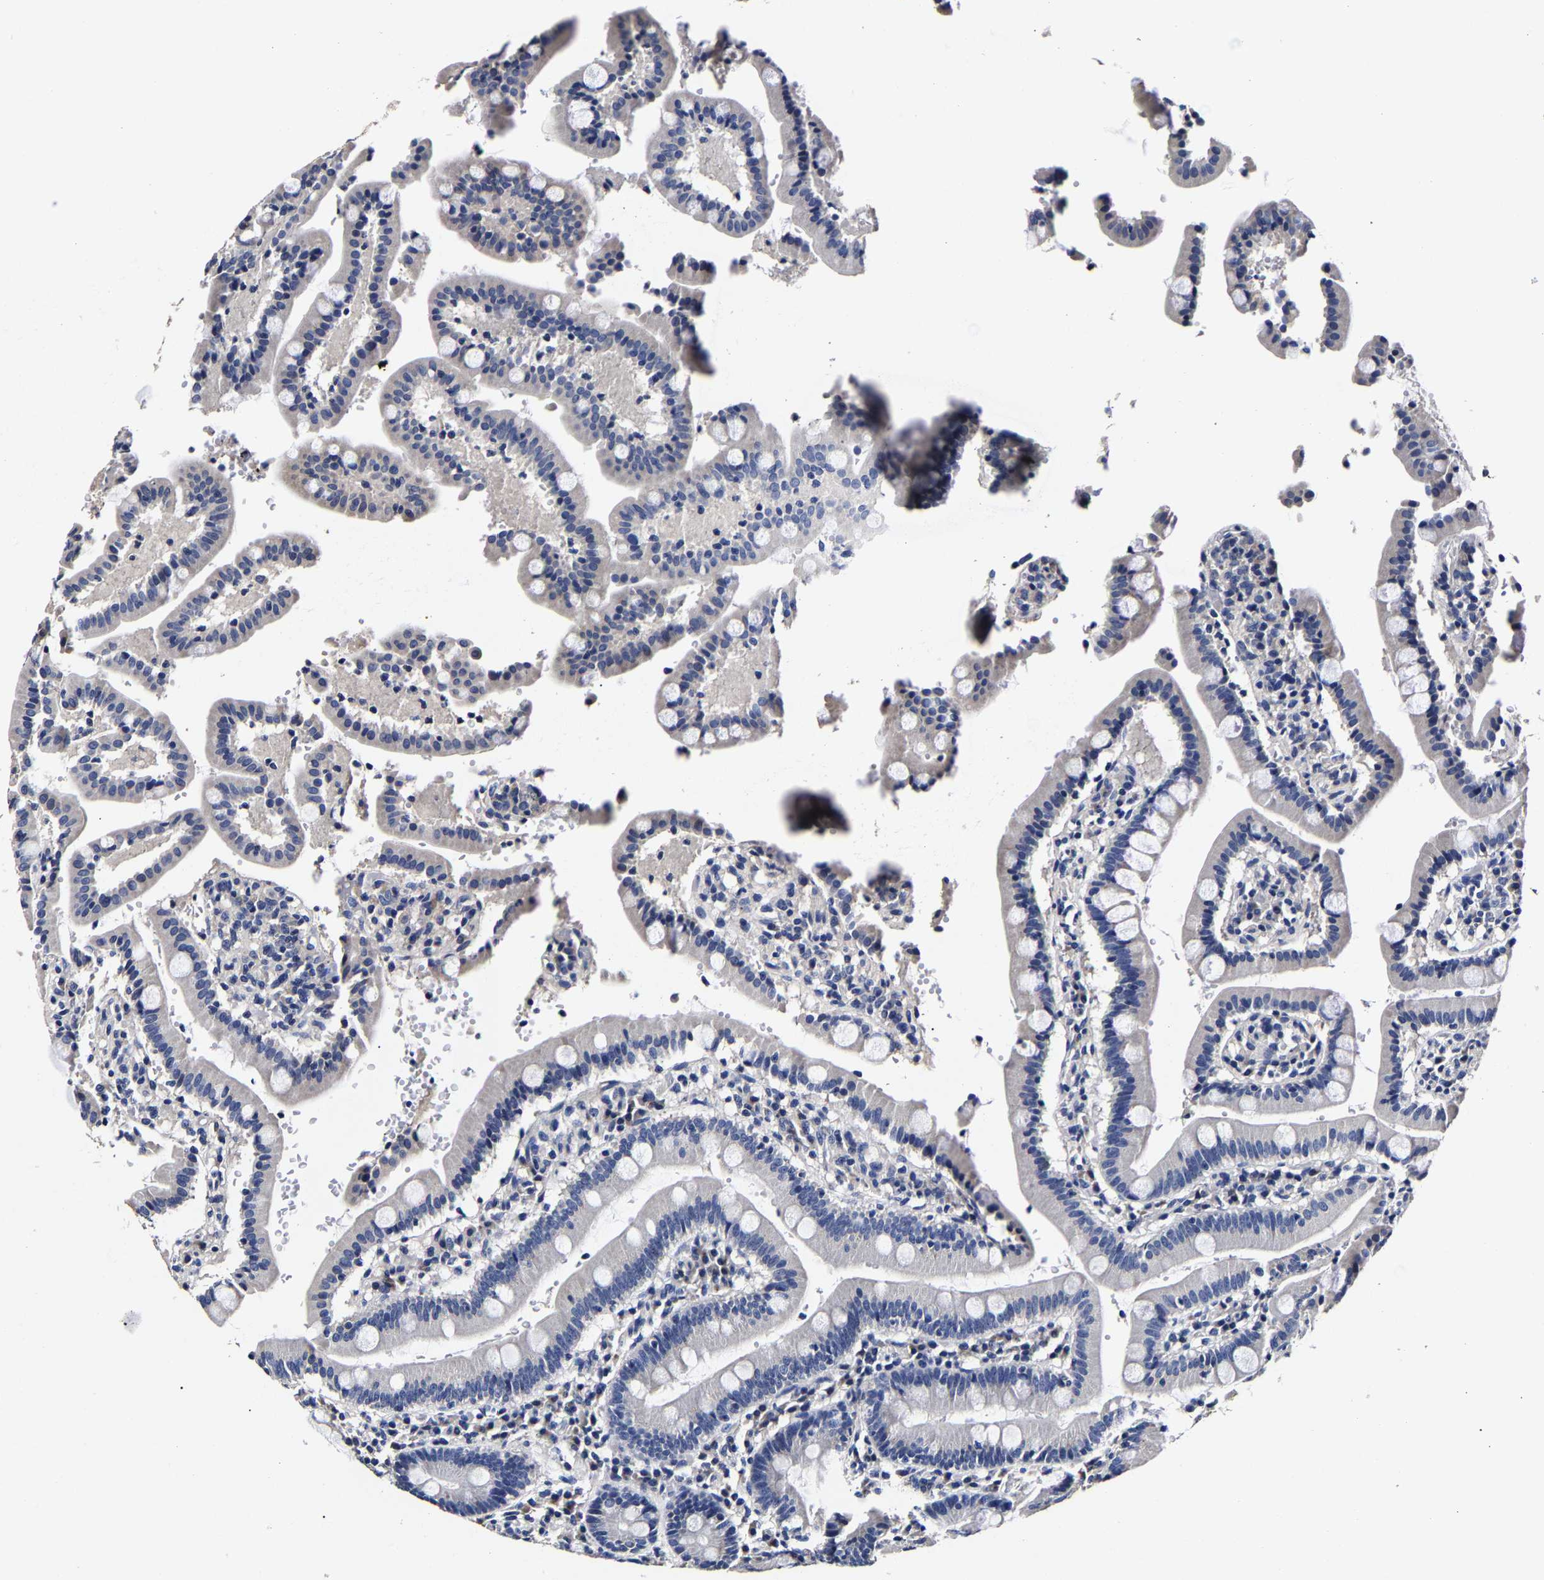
{"staining": {"intensity": "negative", "quantity": "none", "location": "none"}, "tissue": "duodenum", "cell_type": "Glandular cells", "image_type": "normal", "snomed": [{"axis": "morphology", "description": "Normal tissue, NOS"}, {"axis": "topography", "description": "Small intestine, NOS"}], "caption": "This image is of benign duodenum stained with immunohistochemistry to label a protein in brown with the nuclei are counter-stained blue. There is no positivity in glandular cells. (Brightfield microscopy of DAB (3,3'-diaminobenzidine) immunohistochemistry at high magnification).", "gene": "AKAP4", "patient": {"sex": "female", "age": 71}}